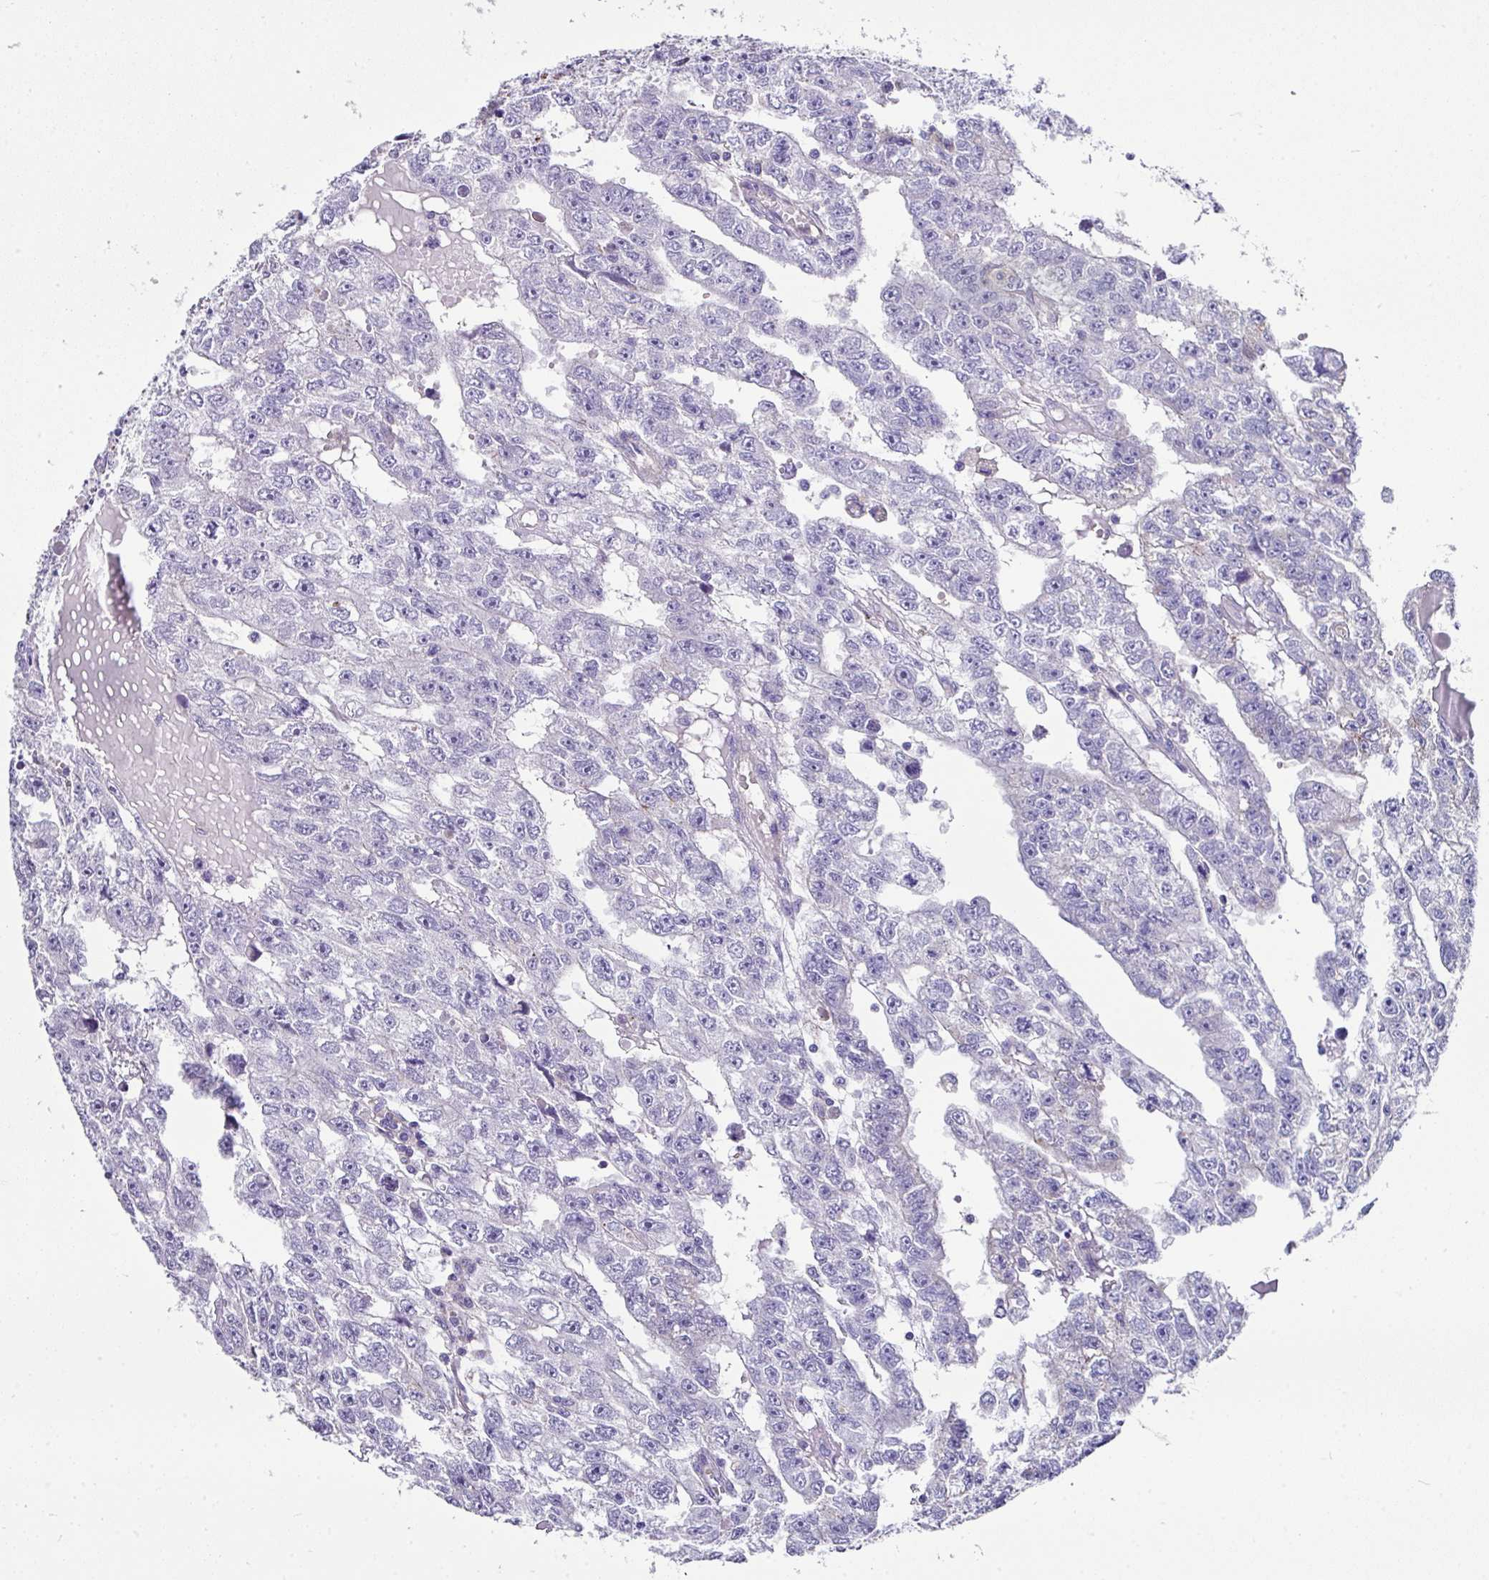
{"staining": {"intensity": "negative", "quantity": "none", "location": "none"}, "tissue": "testis cancer", "cell_type": "Tumor cells", "image_type": "cancer", "snomed": [{"axis": "morphology", "description": "Carcinoma, Embryonal, NOS"}, {"axis": "topography", "description": "Testis"}], "caption": "Immunohistochemistry (IHC) photomicrograph of human testis cancer (embryonal carcinoma) stained for a protein (brown), which exhibits no staining in tumor cells.", "gene": "CLDN1", "patient": {"sex": "male", "age": 20}}